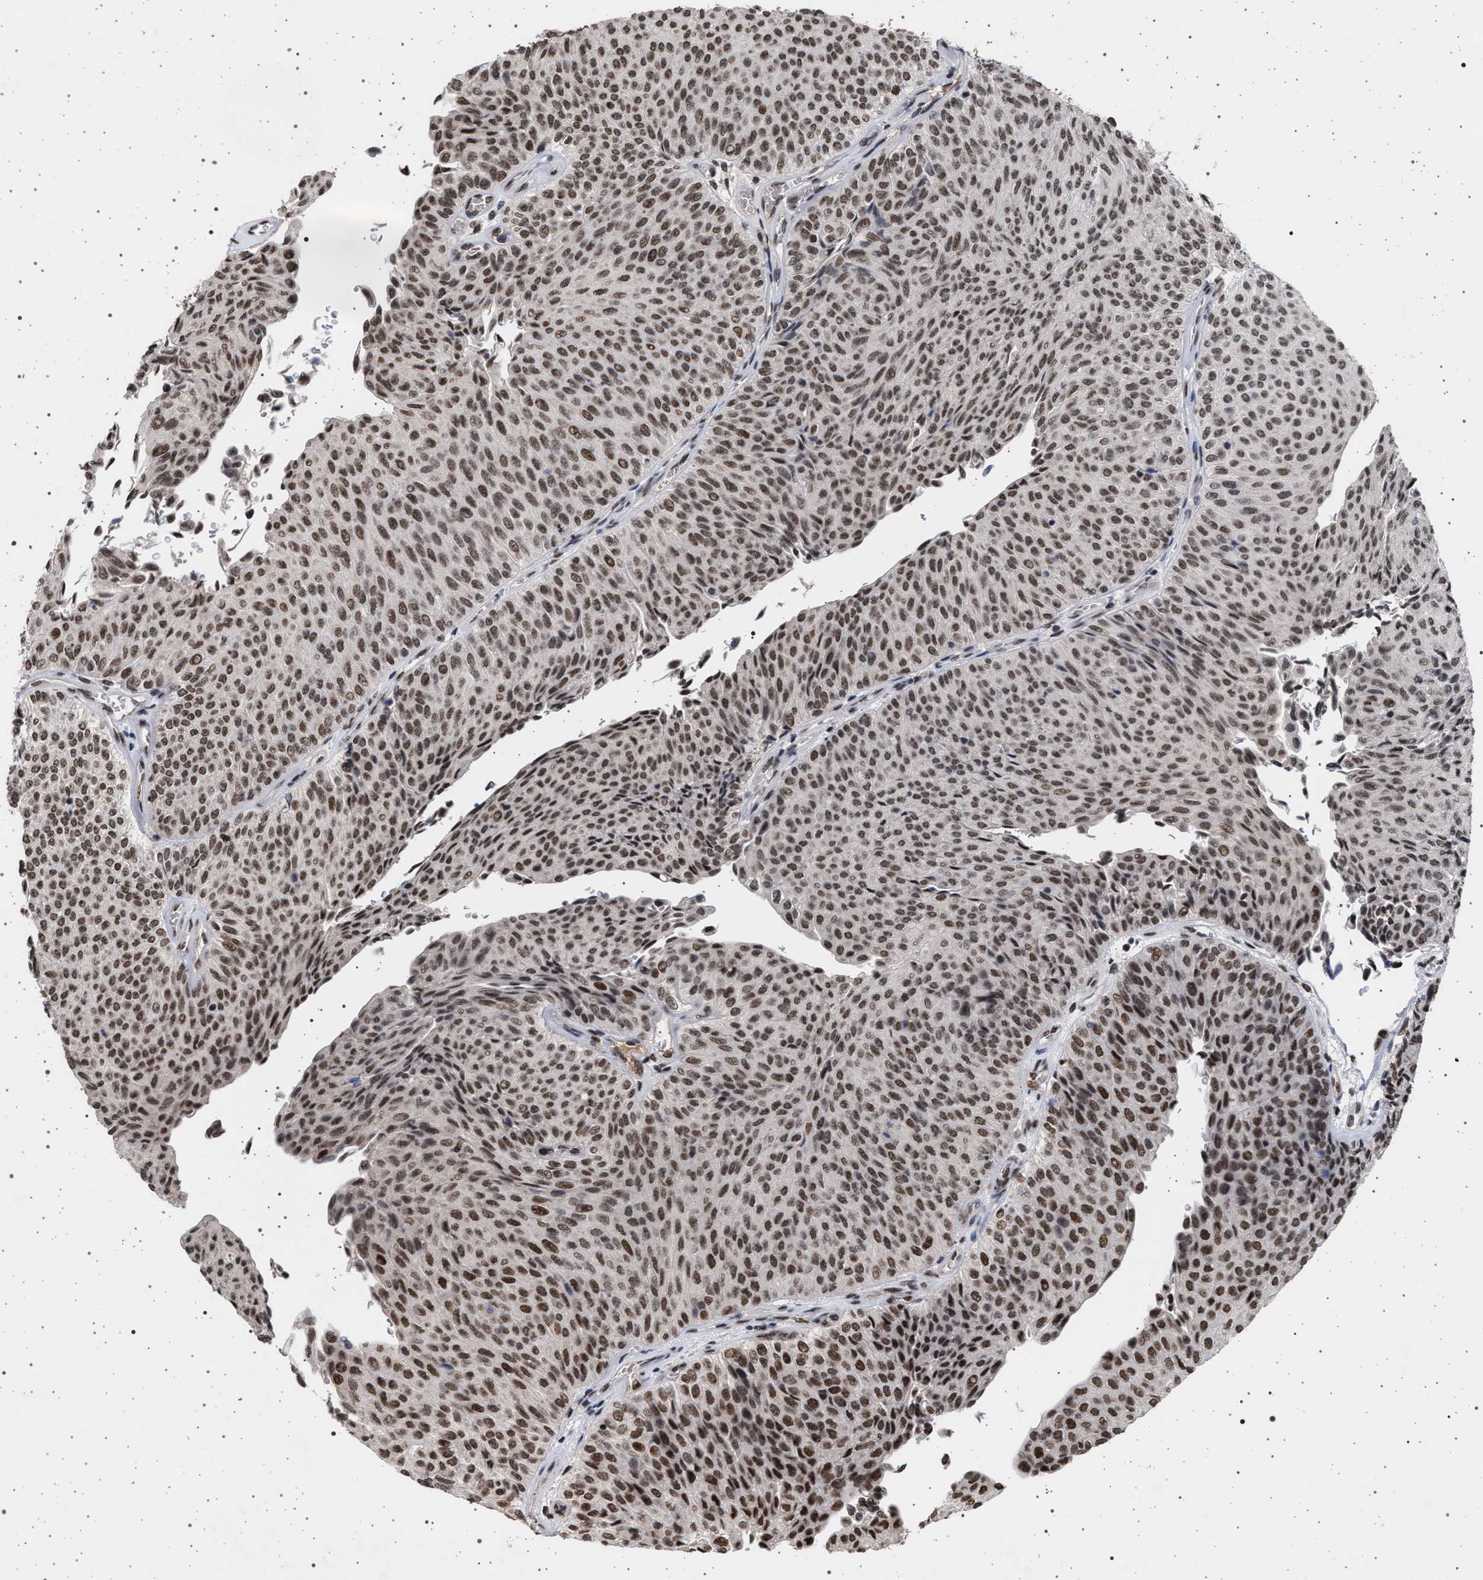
{"staining": {"intensity": "moderate", "quantity": ">75%", "location": "nuclear"}, "tissue": "urothelial cancer", "cell_type": "Tumor cells", "image_type": "cancer", "snomed": [{"axis": "morphology", "description": "Urothelial carcinoma, Low grade"}, {"axis": "topography", "description": "Urinary bladder"}], "caption": "There is medium levels of moderate nuclear positivity in tumor cells of urothelial cancer, as demonstrated by immunohistochemical staining (brown color).", "gene": "PHF12", "patient": {"sex": "male", "age": 78}}